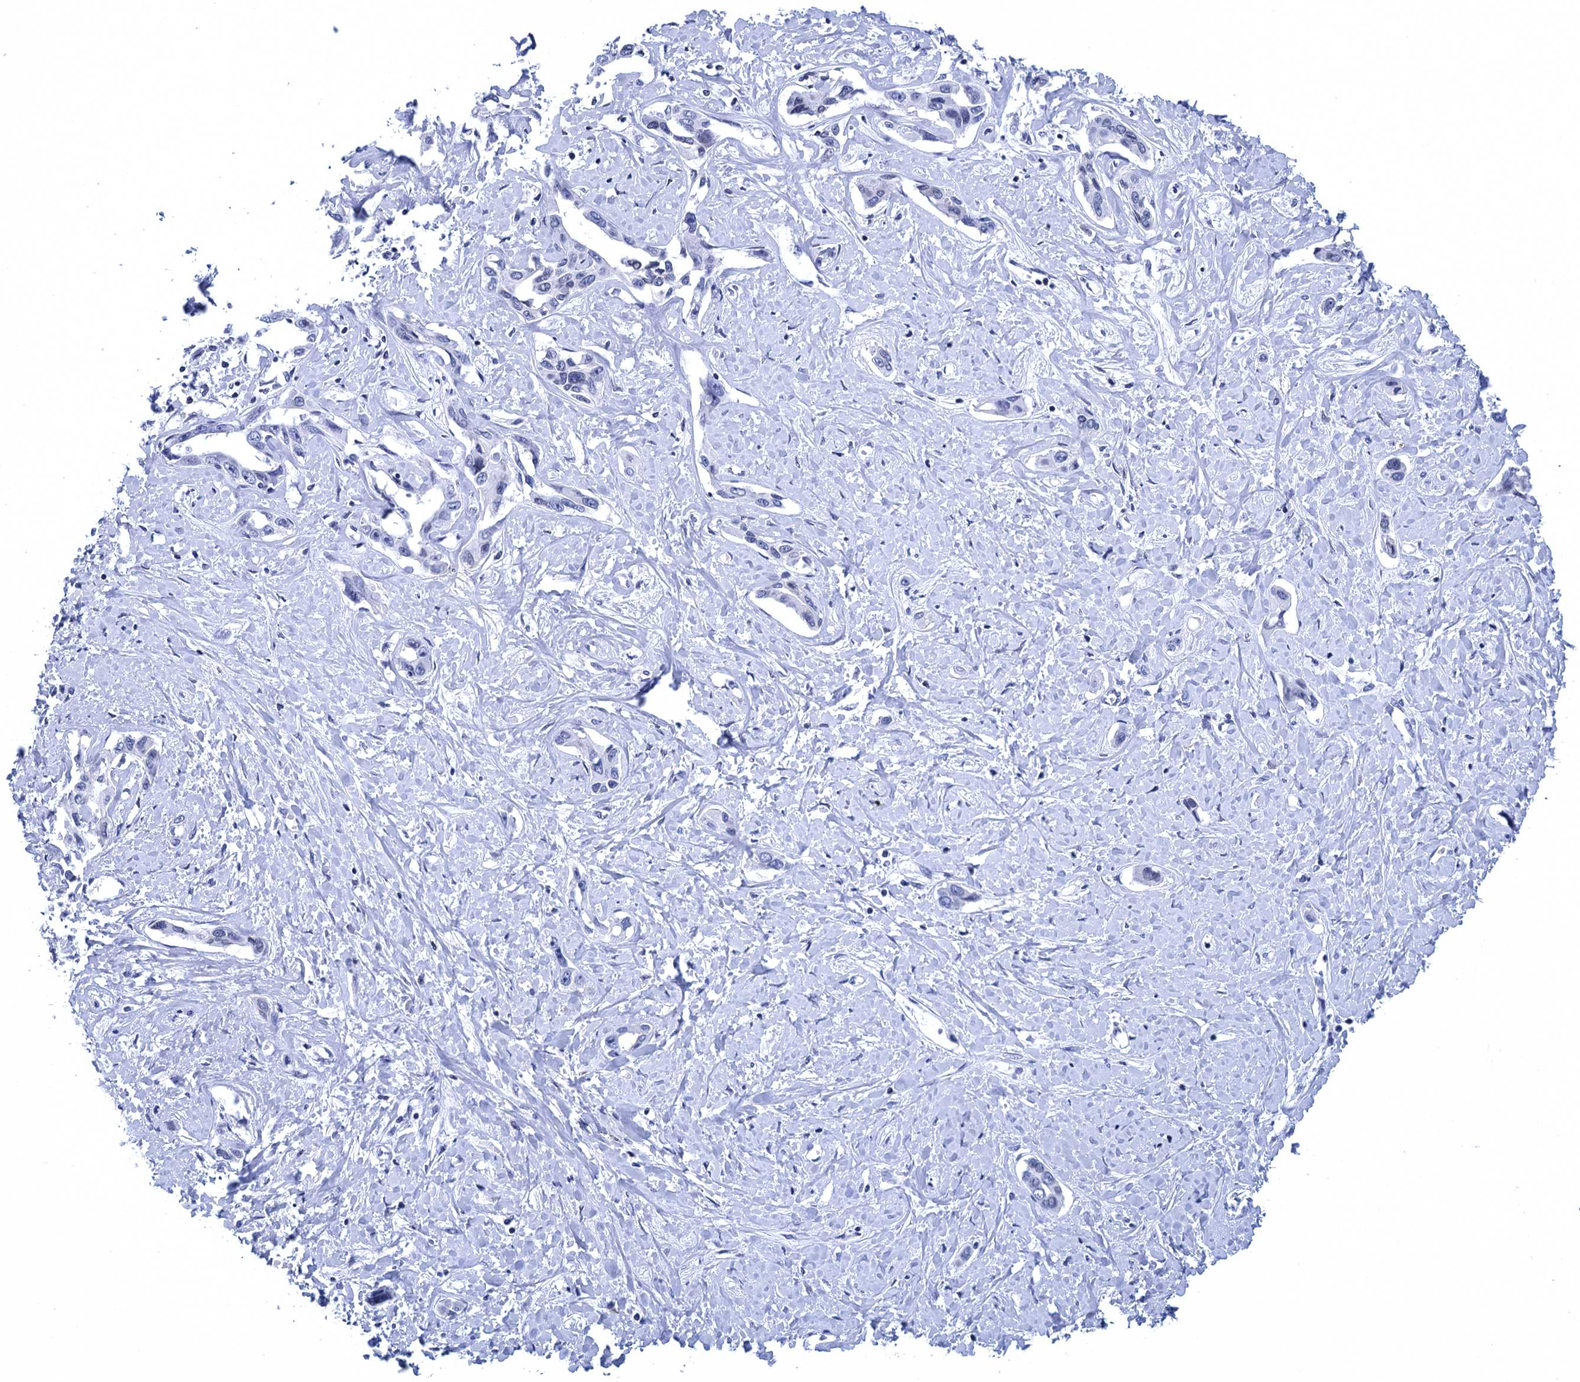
{"staining": {"intensity": "negative", "quantity": "none", "location": "none"}, "tissue": "liver cancer", "cell_type": "Tumor cells", "image_type": "cancer", "snomed": [{"axis": "morphology", "description": "Cholangiocarcinoma"}, {"axis": "topography", "description": "Liver"}], "caption": "Liver cholangiocarcinoma was stained to show a protein in brown. There is no significant positivity in tumor cells.", "gene": "METTL25", "patient": {"sex": "male", "age": 59}}